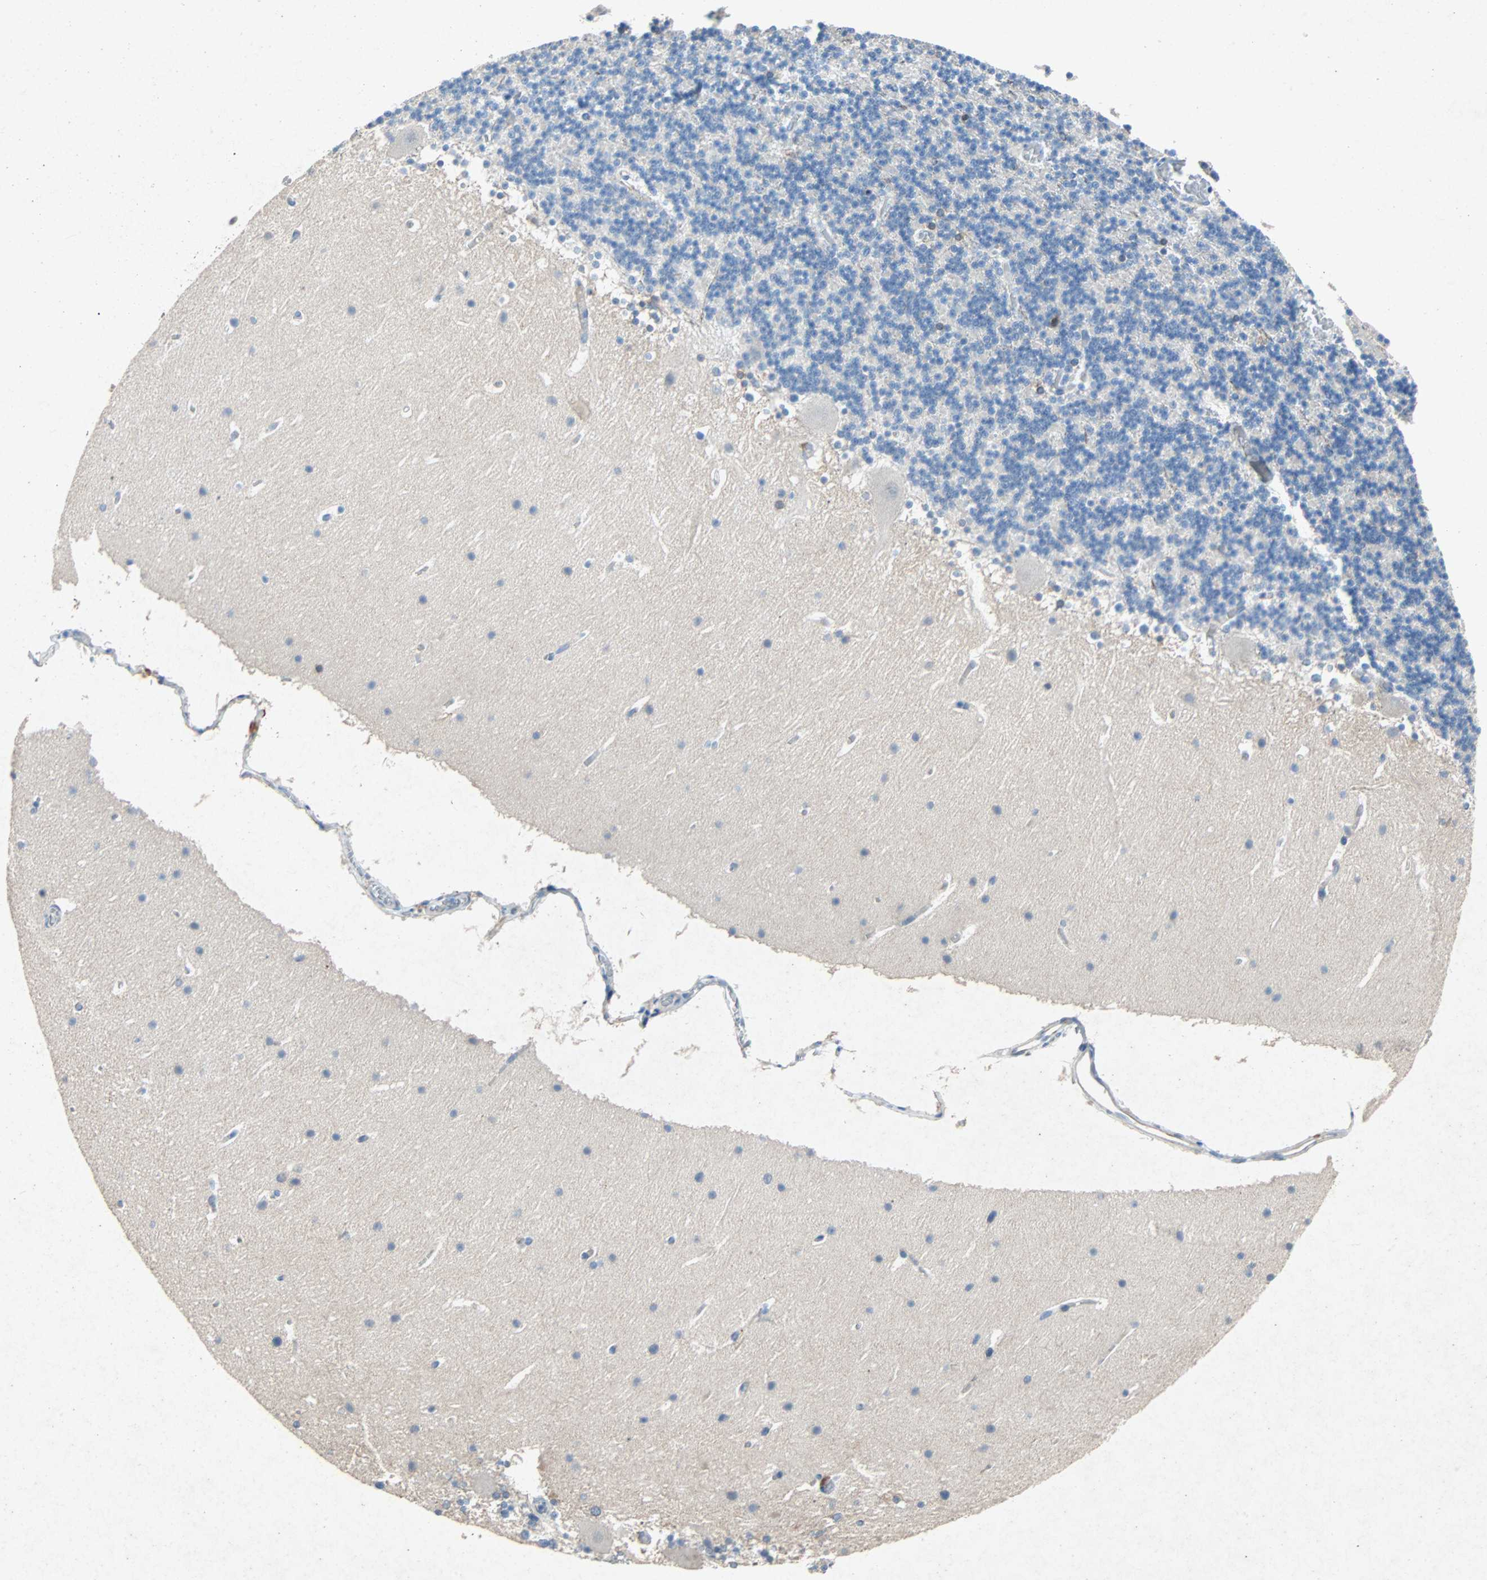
{"staining": {"intensity": "weak", "quantity": "<25%", "location": "cytoplasmic/membranous"}, "tissue": "cerebellum", "cell_type": "Cells in granular layer", "image_type": "normal", "snomed": [{"axis": "morphology", "description": "Normal tissue, NOS"}, {"axis": "topography", "description": "Cerebellum"}], "caption": "Cells in granular layer are negative for brown protein staining in unremarkable cerebellum. Nuclei are stained in blue.", "gene": "PCDHB2", "patient": {"sex": "male", "age": 45}}